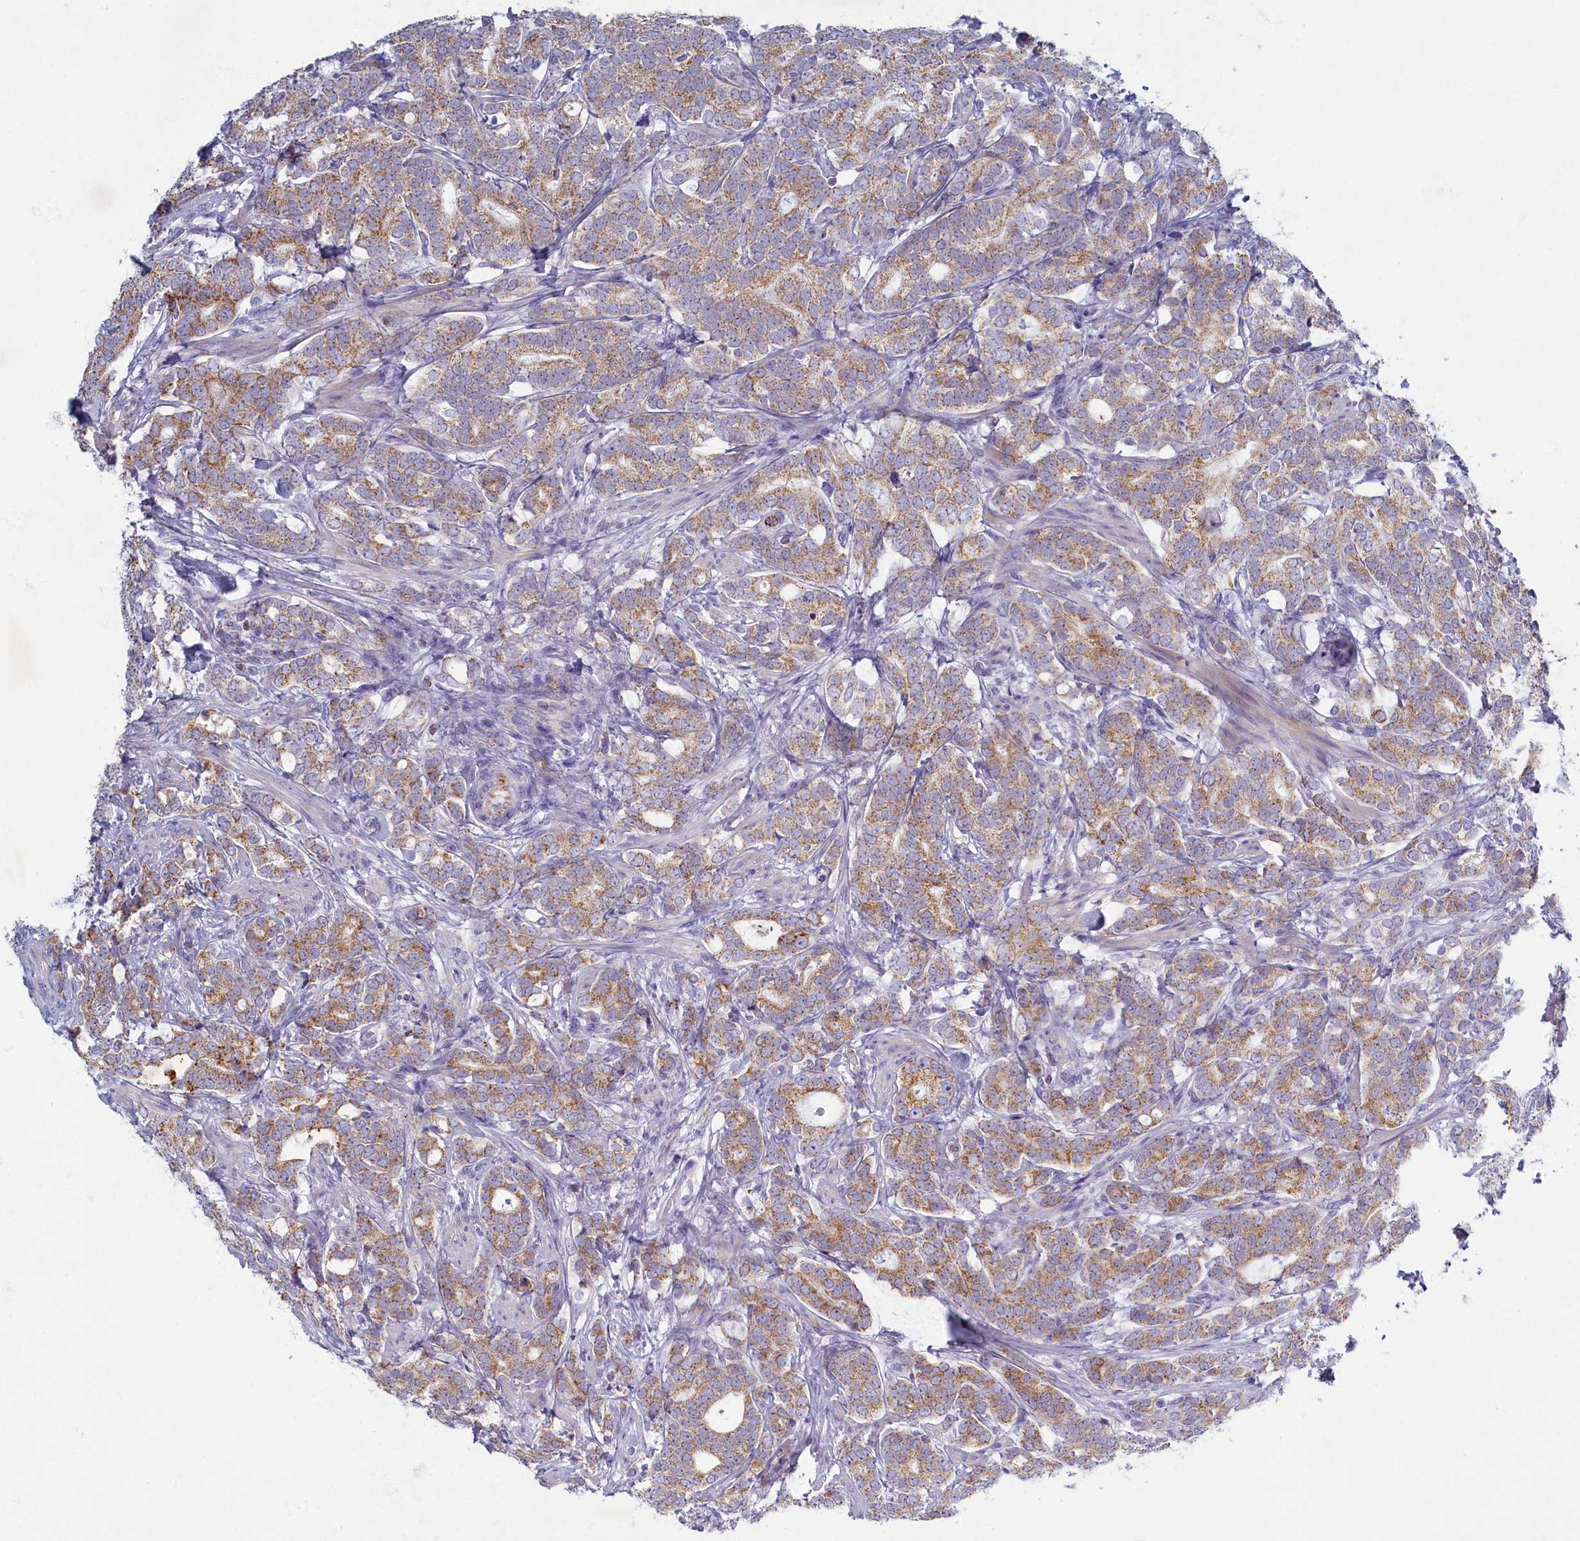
{"staining": {"intensity": "moderate", "quantity": ">75%", "location": "cytoplasmic/membranous"}, "tissue": "prostate cancer", "cell_type": "Tumor cells", "image_type": "cancer", "snomed": [{"axis": "morphology", "description": "Adenocarcinoma, Low grade"}, {"axis": "topography", "description": "Prostate"}], "caption": "Protein expression analysis of adenocarcinoma (low-grade) (prostate) displays moderate cytoplasmic/membranous staining in about >75% of tumor cells. (DAB IHC with brightfield microscopy, high magnification).", "gene": "OCIAD2", "patient": {"sex": "male", "age": 71}}